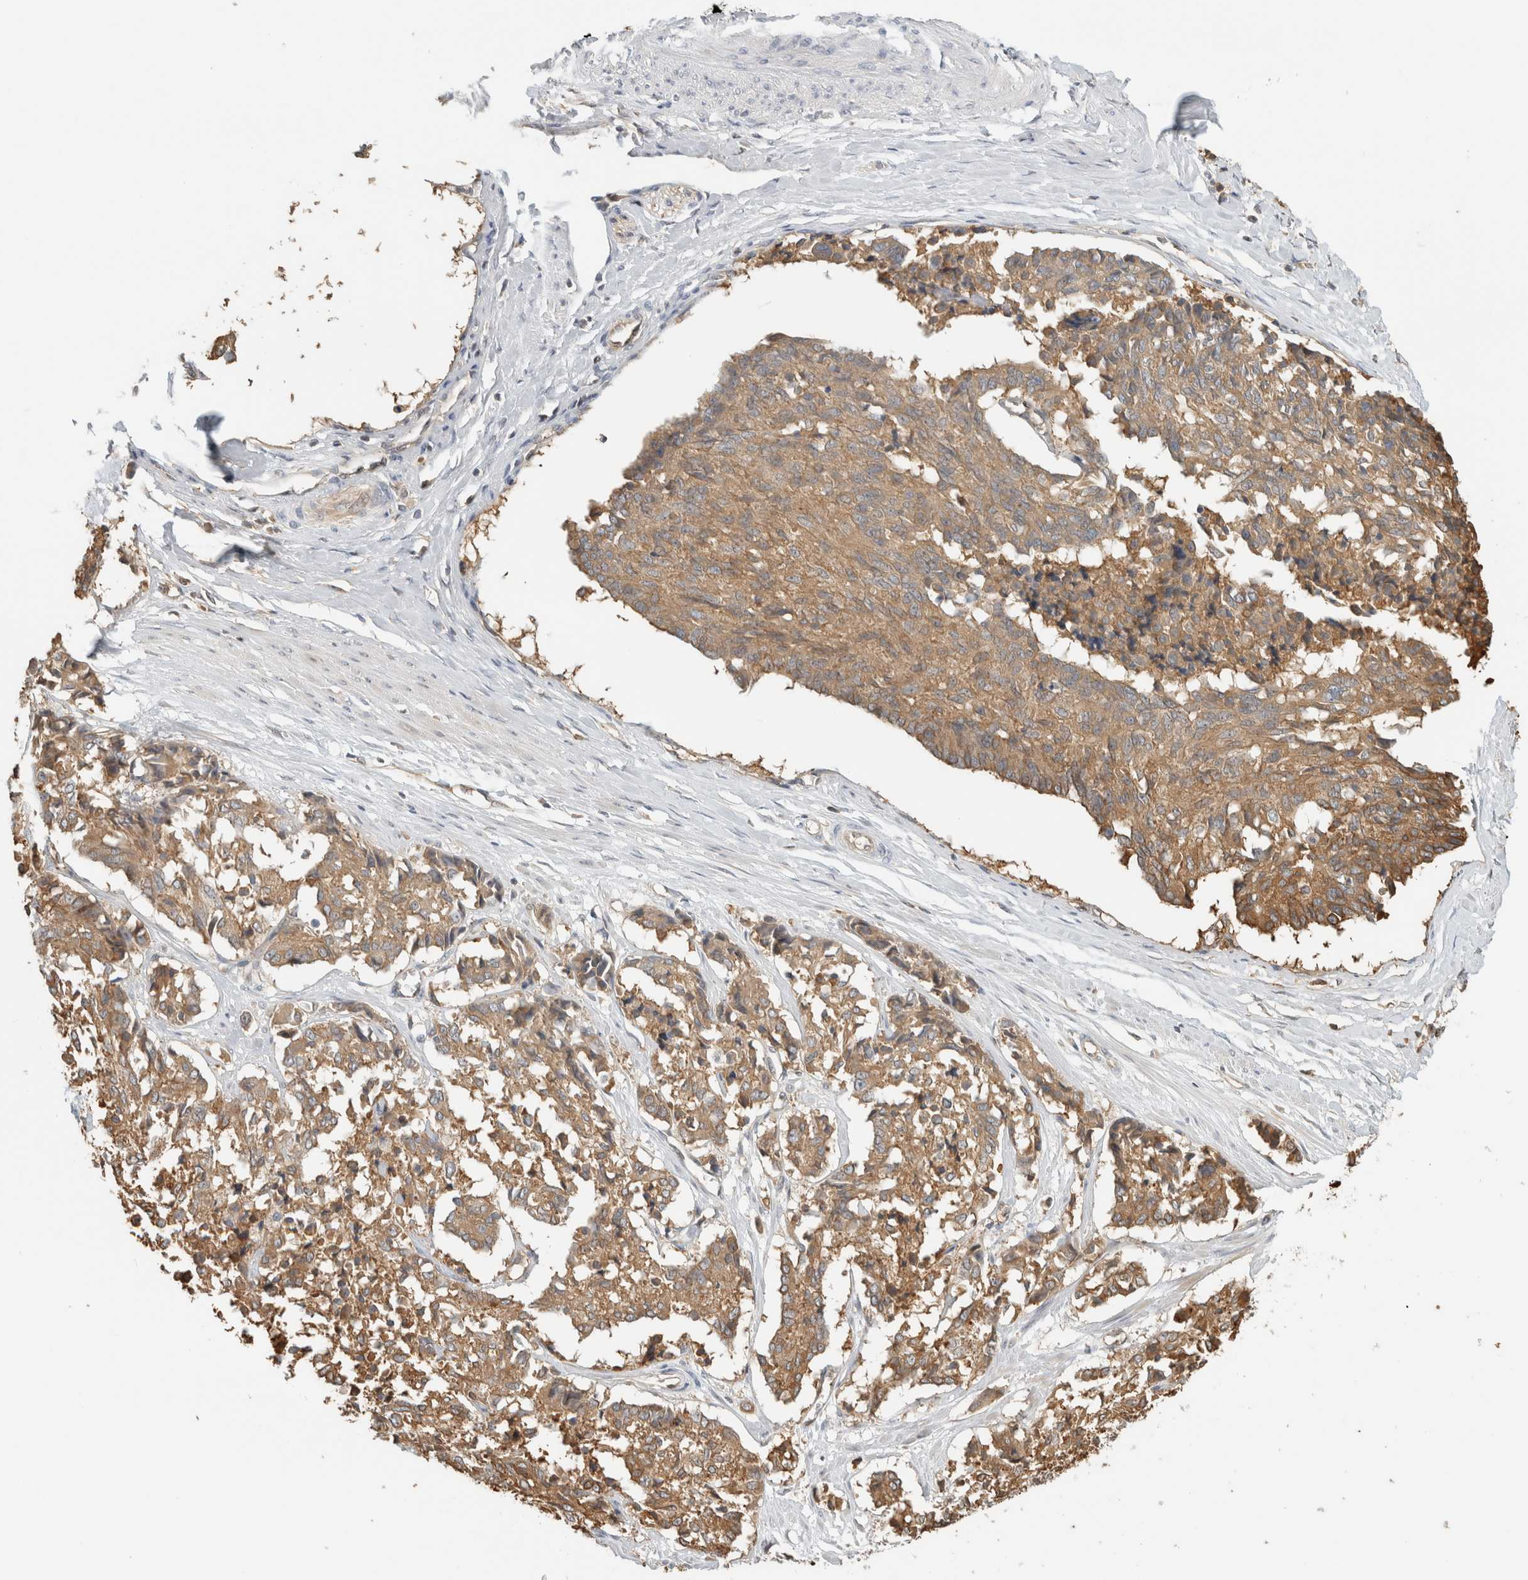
{"staining": {"intensity": "moderate", "quantity": ">75%", "location": "cytoplasmic/membranous"}, "tissue": "cervical cancer", "cell_type": "Tumor cells", "image_type": "cancer", "snomed": [{"axis": "morphology", "description": "Squamous cell carcinoma, NOS"}, {"axis": "topography", "description": "Cervix"}], "caption": "An immunohistochemistry image of tumor tissue is shown. Protein staining in brown shows moderate cytoplasmic/membranous positivity in cervical cancer within tumor cells. (DAB IHC with brightfield microscopy, high magnification).", "gene": "PFDN4", "patient": {"sex": "female", "age": 35}}